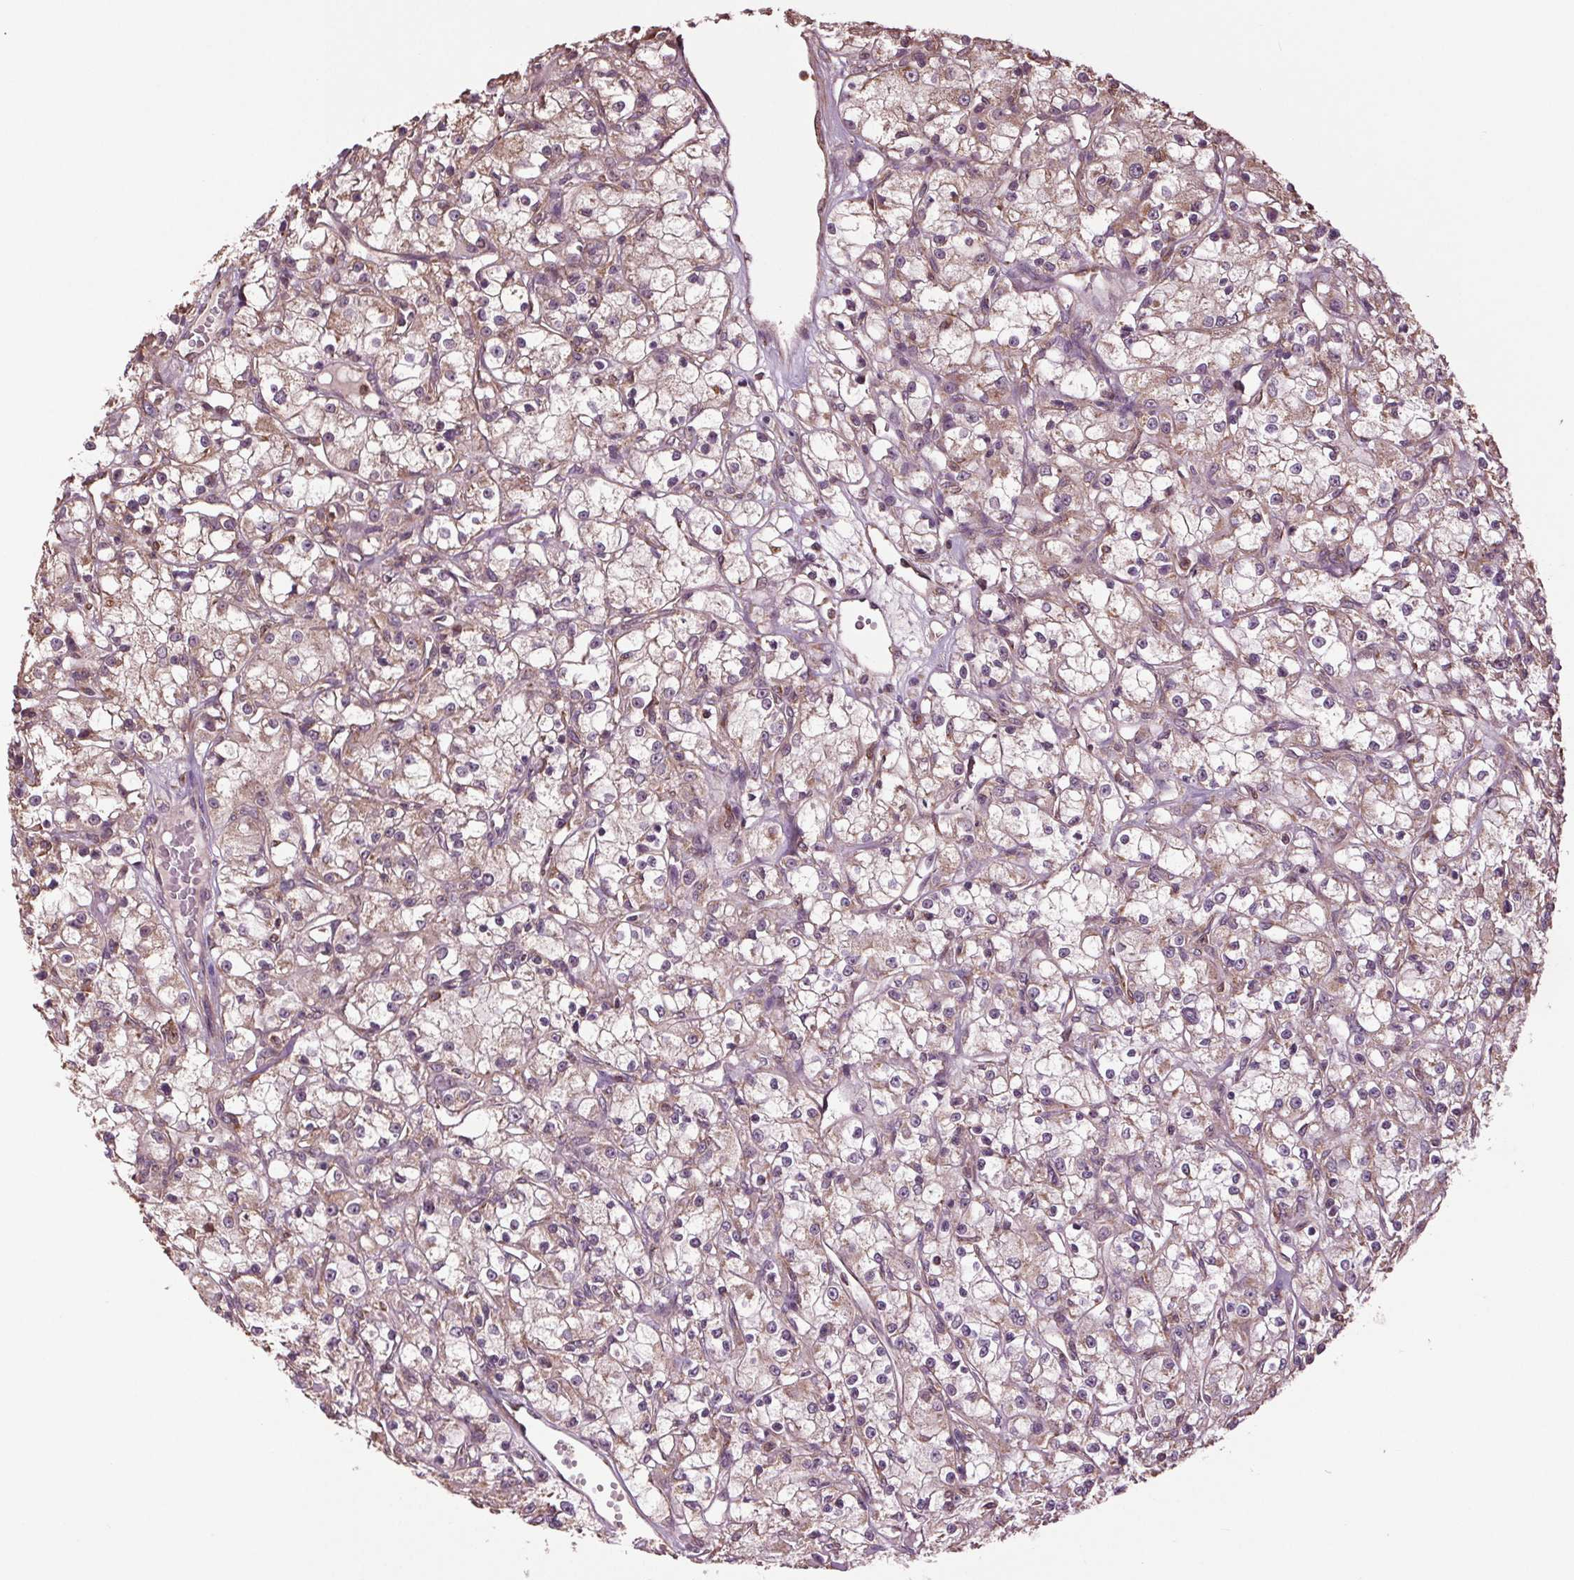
{"staining": {"intensity": "weak", "quantity": "<25%", "location": "cytoplasmic/membranous"}, "tissue": "renal cancer", "cell_type": "Tumor cells", "image_type": "cancer", "snomed": [{"axis": "morphology", "description": "Adenocarcinoma, NOS"}, {"axis": "topography", "description": "Kidney"}], "caption": "DAB immunohistochemical staining of human renal cancer demonstrates no significant positivity in tumor cells.", "gene": "RNPEP", "patient": {"sex": "female", "age": 59}}